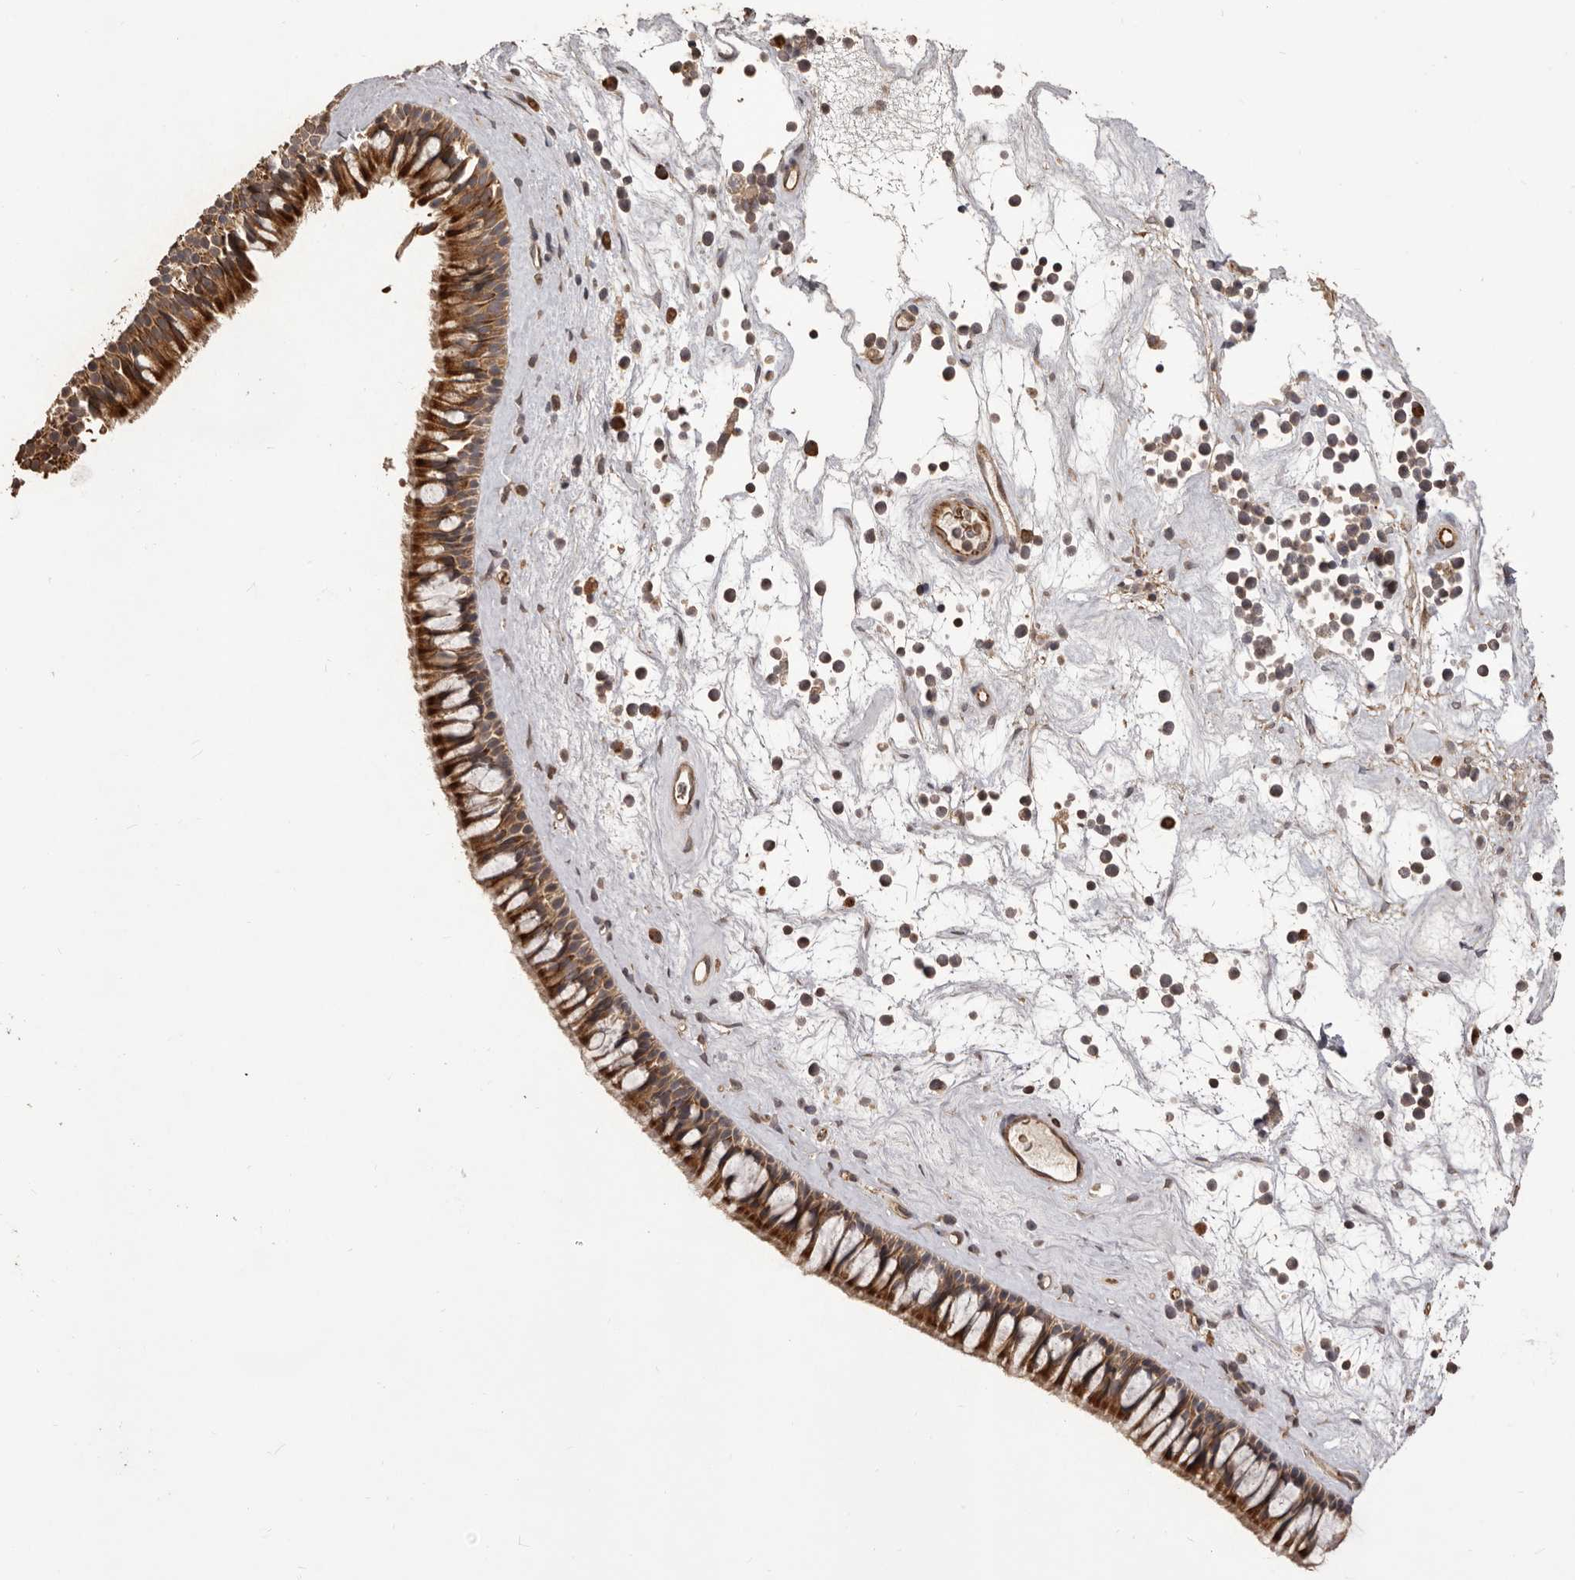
{"staining": {"intensity": "strong", "quantity": ">75%", "location": "cytoplasmic/membranous"}, "tissue": "nasopharynx", "cell_type": "Respiratory epithelial cells", "image_type": "normal", "snomed": [{"axis": "morphology", "description": "Normal tissue, NOS"}, {"axis": "topography", "description": "Nasopharynx"}], "caption": "Immunohistochemistry (IHC) of normal human nasopharynx demonstrates high levels of strong cytoplasmic/membranous positivity in about >75% of respiratory epithelial cells. (IHC, brightfield microscopy, high magnification).", "gene": "QRSL1", "patient": {"sex": "male", "age": 64}}